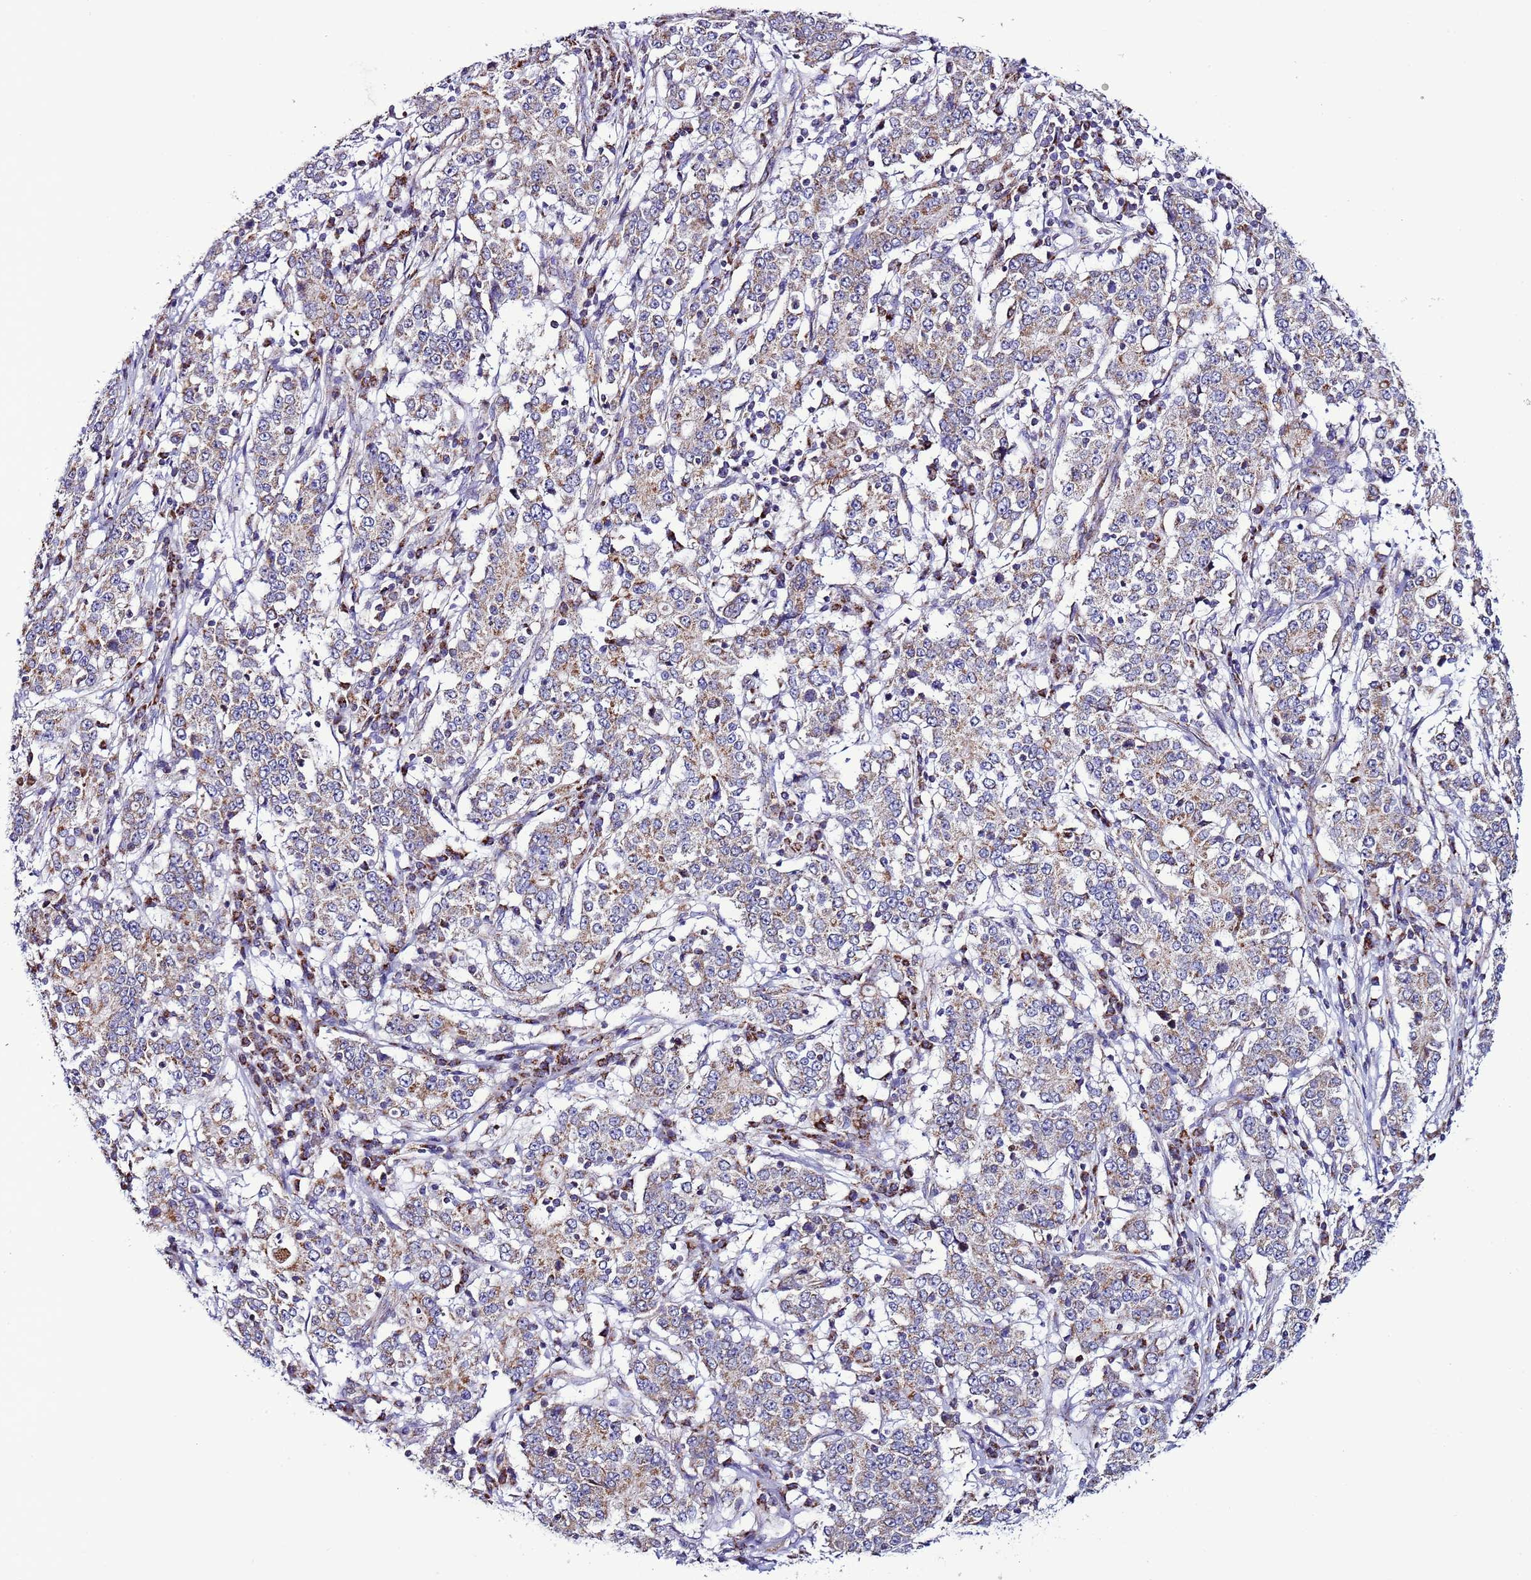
{"staining": {"intensity": "weak", "quantity": ">75%", "location": "cytoplasmic/membranous"}, "tissue": "stomach cancer", "cell_type": "Tumor cells", "image_type": "cancer", "snomed": [{"axis": "morphology", "description": "Adenocarcinoma, NOS"}, {"axis": "topography", "description": "Stomach"}], "caption": "Brown immunohistochemical staining in adenocarcinoma (stomach) exhibits weak cytoplasmic/membranous expression in approximately >75% of tumor cells.", "gene": "UEVLD", "patient": {"sex": "male", "age": 59}}